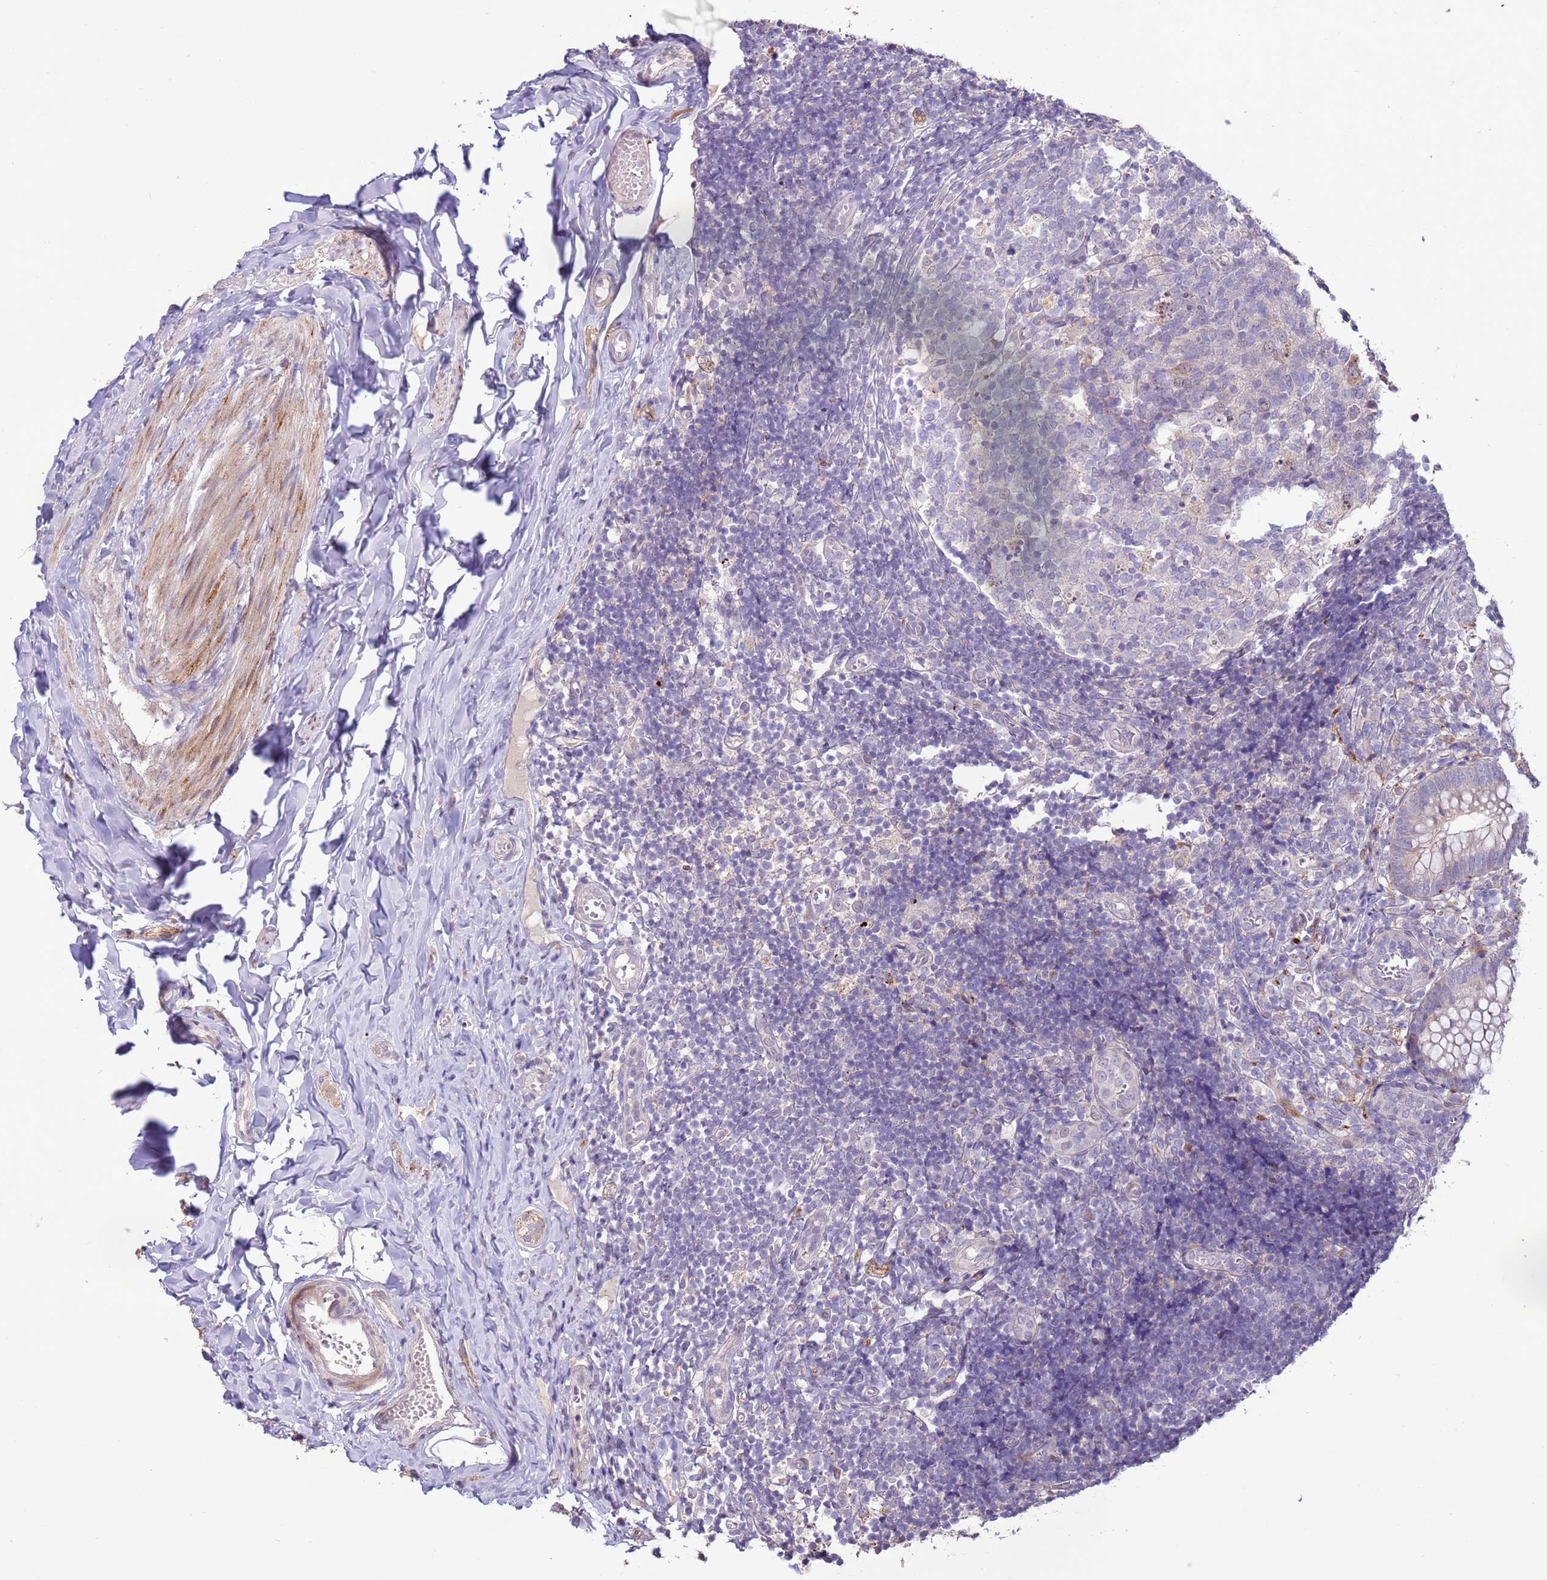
{"staining": {"intensity": "moderate", "quantity": "<25%", "location": "cytoplasmic/membranous"}, "tissue": "appendix", "cell_type": "Glandular cells", "image_type": "normal", "snomed": [{"axis": "morphology", "description": "Normal tissue, NOS"}, {"axis": "topography", "description": "Appendix"}], "caption": "A low amount of moderate cytoplasmic/membranous positivity is appreciated in about <25% of glandular cells in unremarkable appendix. The protein of interest is shown in brown color, while the nuclei are stained blue.", "gene": "LGI4", "patient": {"sex": "male", "age": 8}}